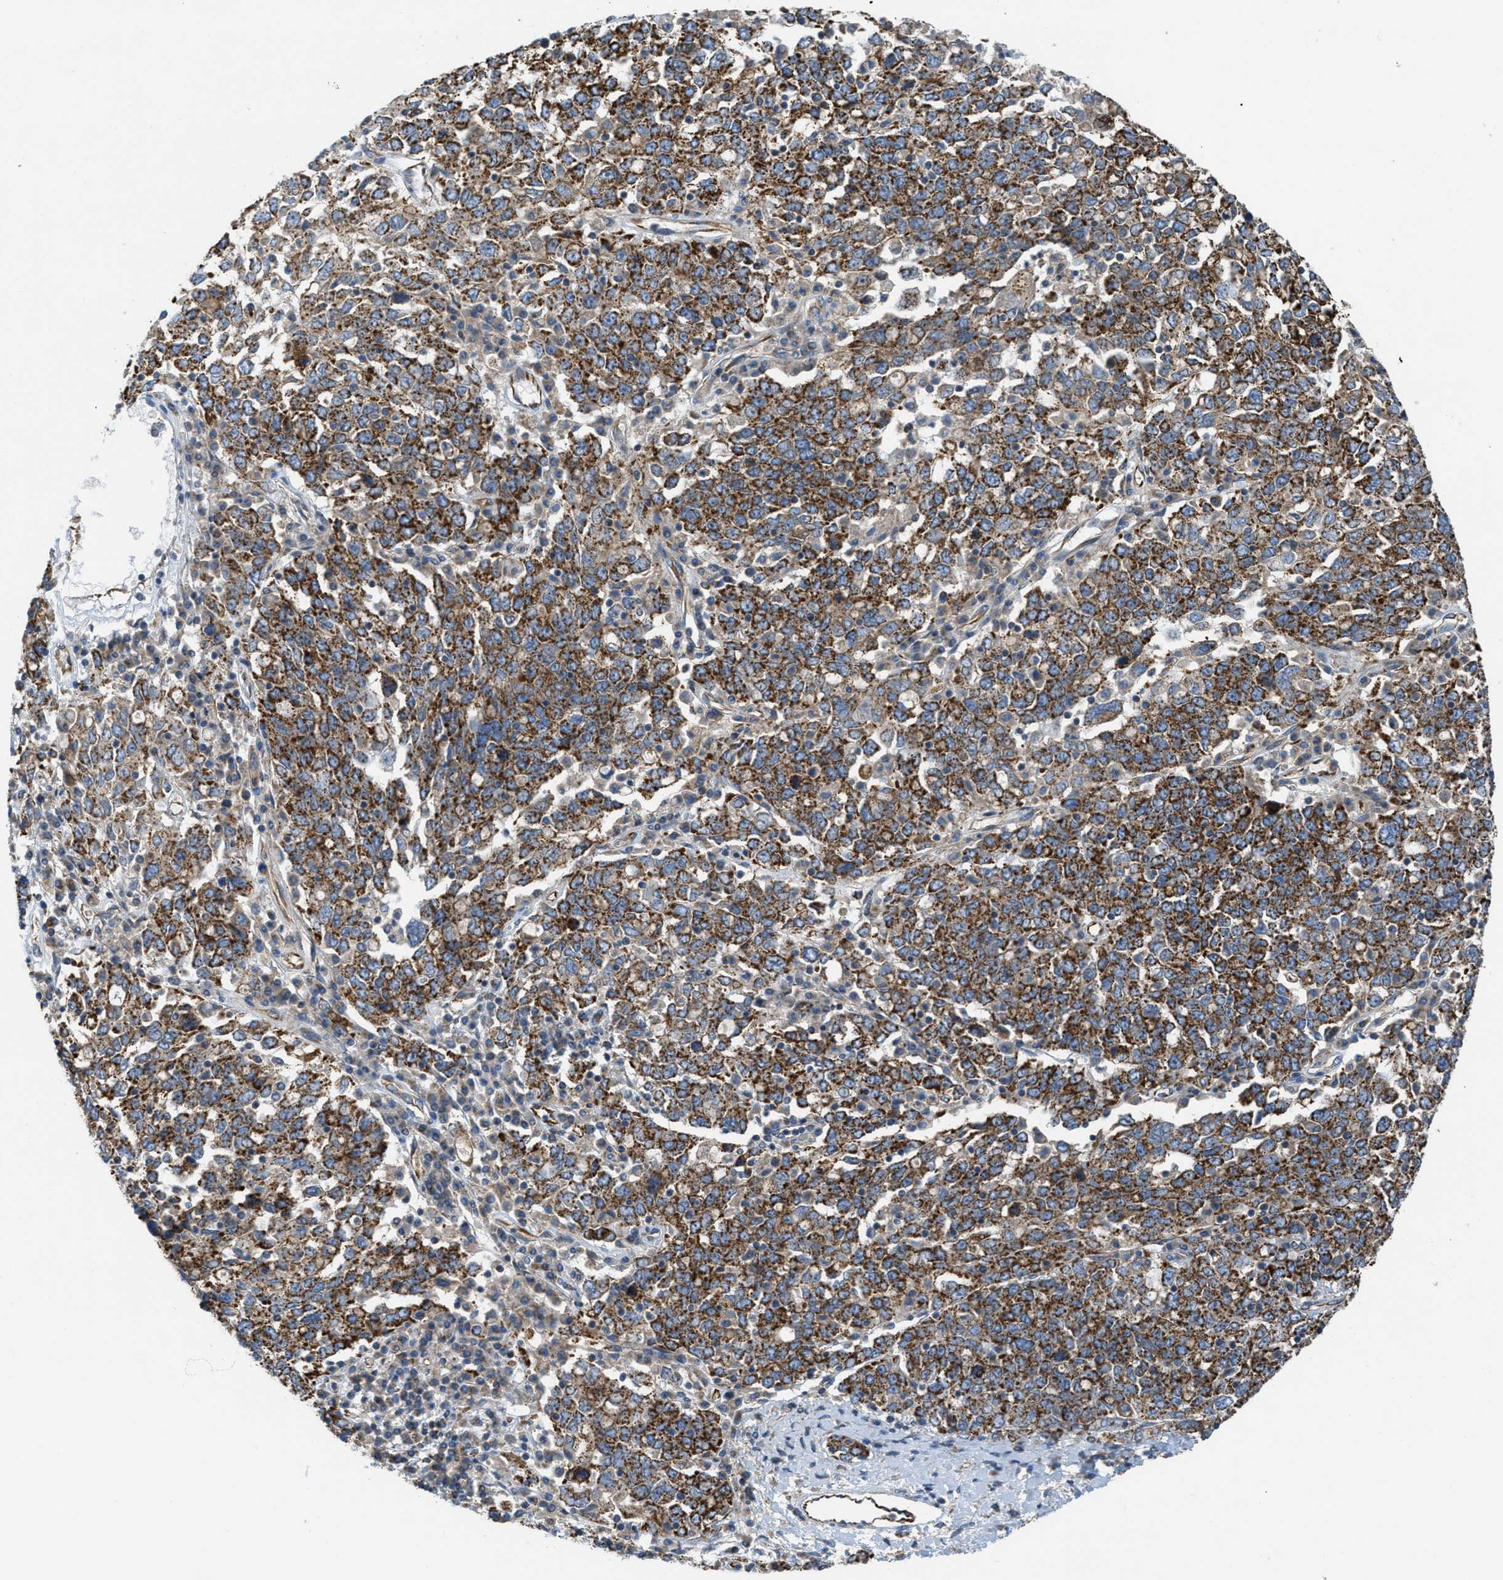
{"staining": {"intensity": "strong", "quantity": ">75%", "location": "cytoplasmic/membranous"}, "tissue": "ovarian cancer", "cell_type": "Tumor cells", "image_type": "cancer", "snomed": [{"axis": "morphology", "description": "Carcinoma, endometroid"}, {"axis": "topography", "description": "Ovary"}], "caption": "An IHC histopathology image of tumor tissue is shown. Protein staining in brown shows strong cytoplasmic/membranous positivity in ovarian cancer within tumor cells.", "gene": "BTN3A1", "patient": {"sex": "female", "age": 62}}